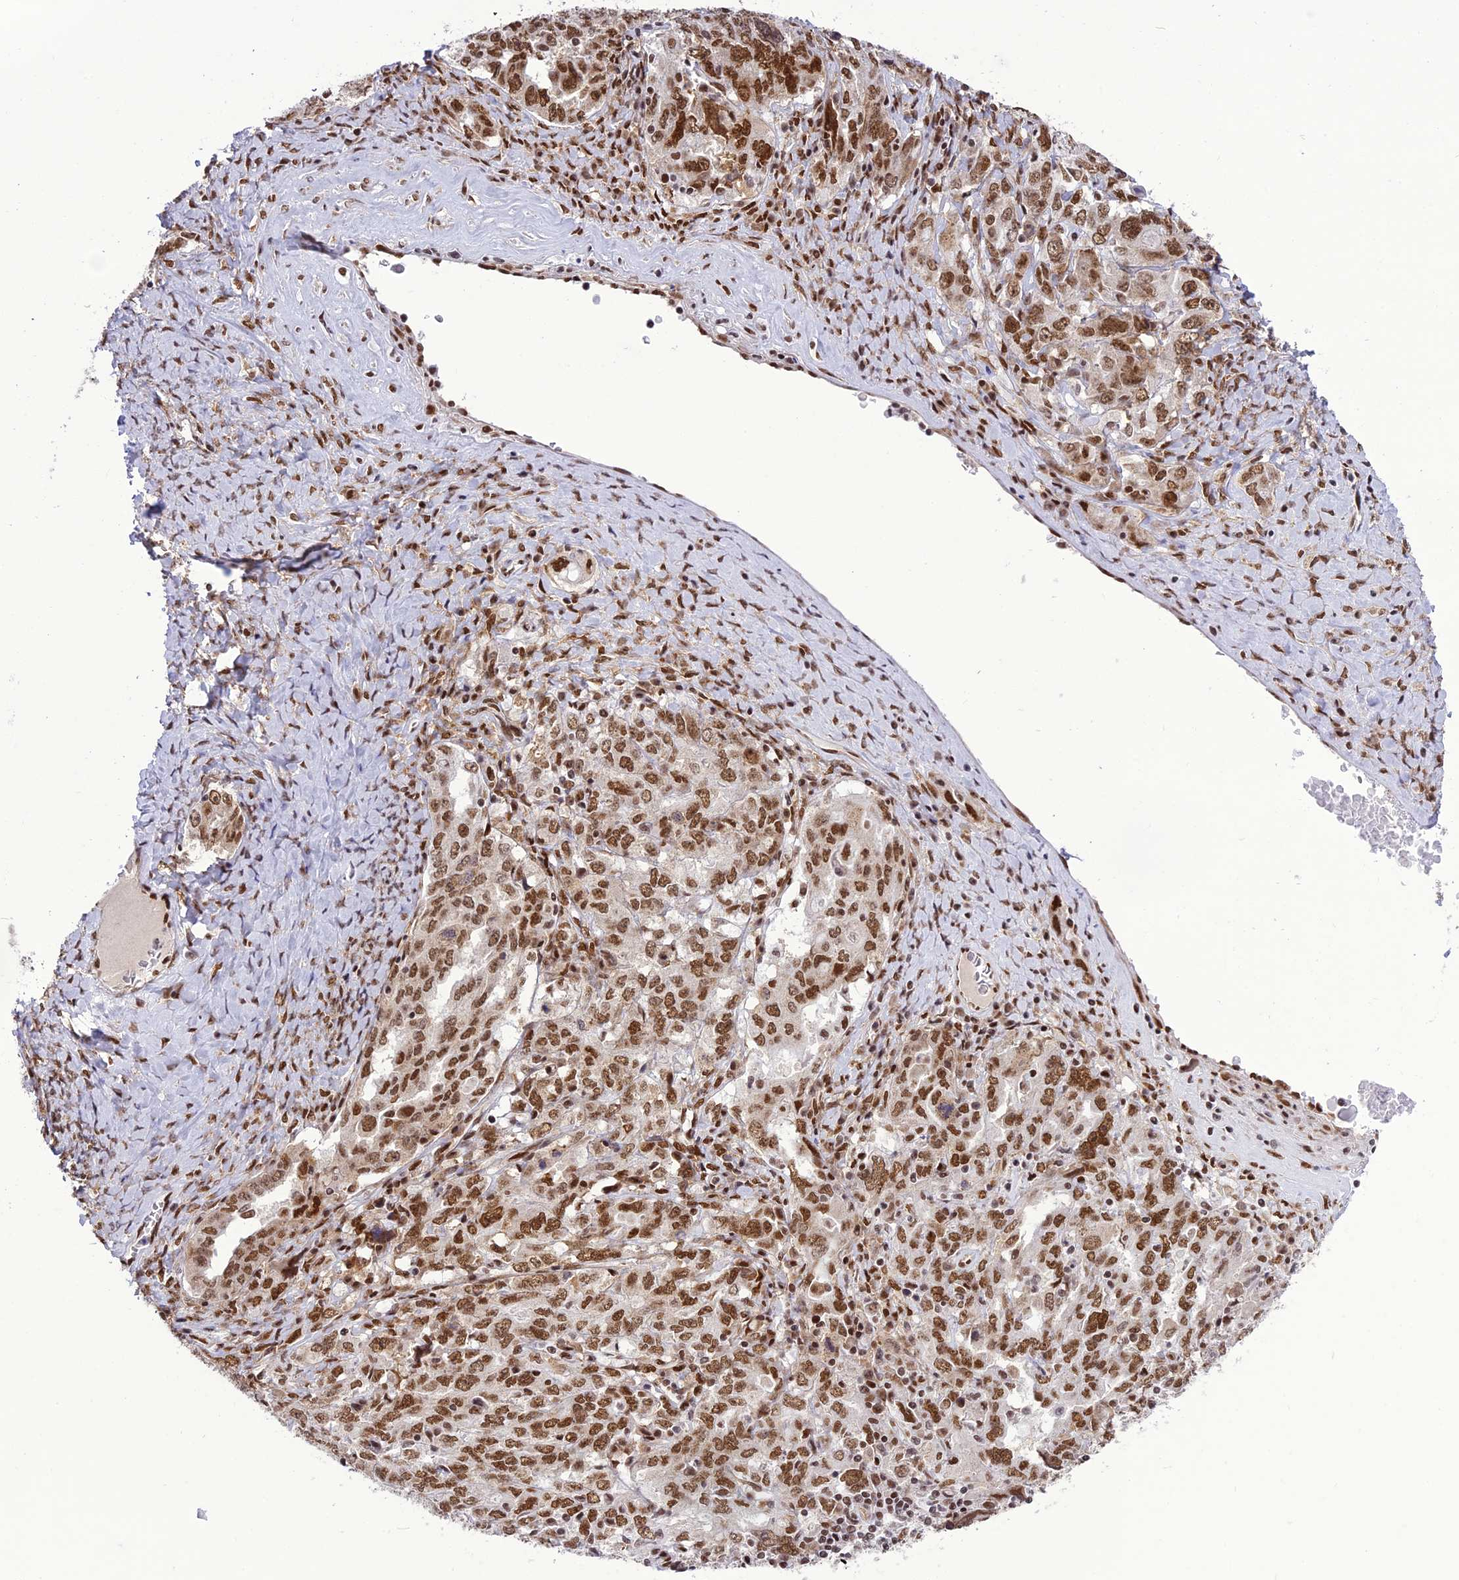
{"staining": {"intensity": "strong", "quantity": ">75%", "location": "nuclear"}, "tissue": "ovarian cancer", "cell_type": "Tumor cells", "image_type": "cancer", "snomed": [{"axis": "morphology", "description": "Carcinoma, endometroid"}, {"axis": "topography", "description": "Ovary"}], "caption": "Immunohistochemical staining of human ovarian cancer shows high levels of strong nuclear expression in about >75% of tumor cells.", "gene": "DDX1", "patient": {"sex": "female", "age": 62}}